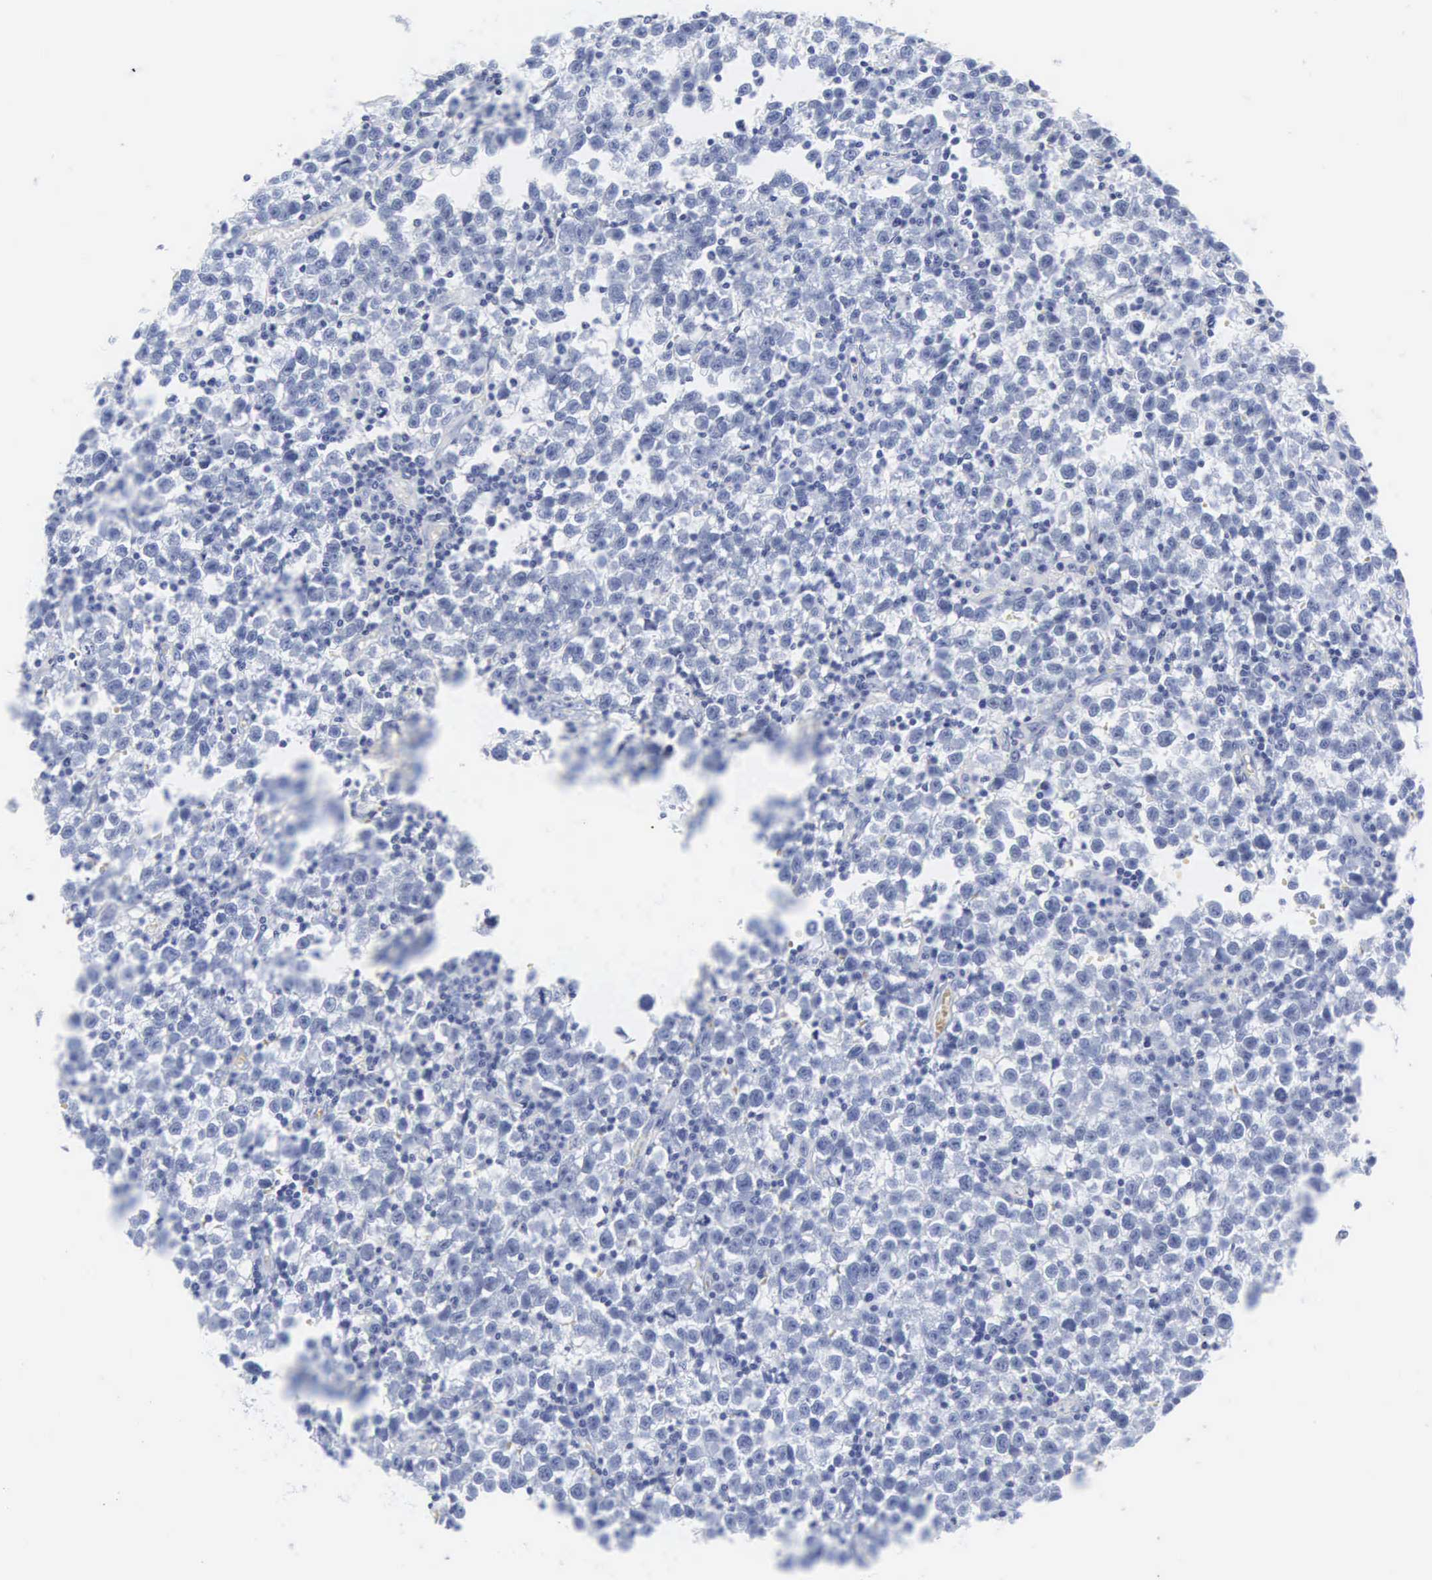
{"staining": {"intensity": "negative", "quantity": "none", "location": "none"}, "tissue": "testis cancer", "cell_type": "Tumor cells", "image_type": "cancer", "snomed": [{"axis": "morphology", "description": "Seminoma, NOS"}, {"axis": "topography", "description": "Testis"}], "caption": "Immunohistochemistry image of neoplastic tissue: seminoma (testis) stained with DAB shows no significant protein expression in tumor cells. The staining is performed using DAB (3,3'-diaminobenzidine) brown chromogen with nuclei counter-stained in using hematoxylin.", "gene": "INS", "patient": {"sex": "male", "age": 35}}